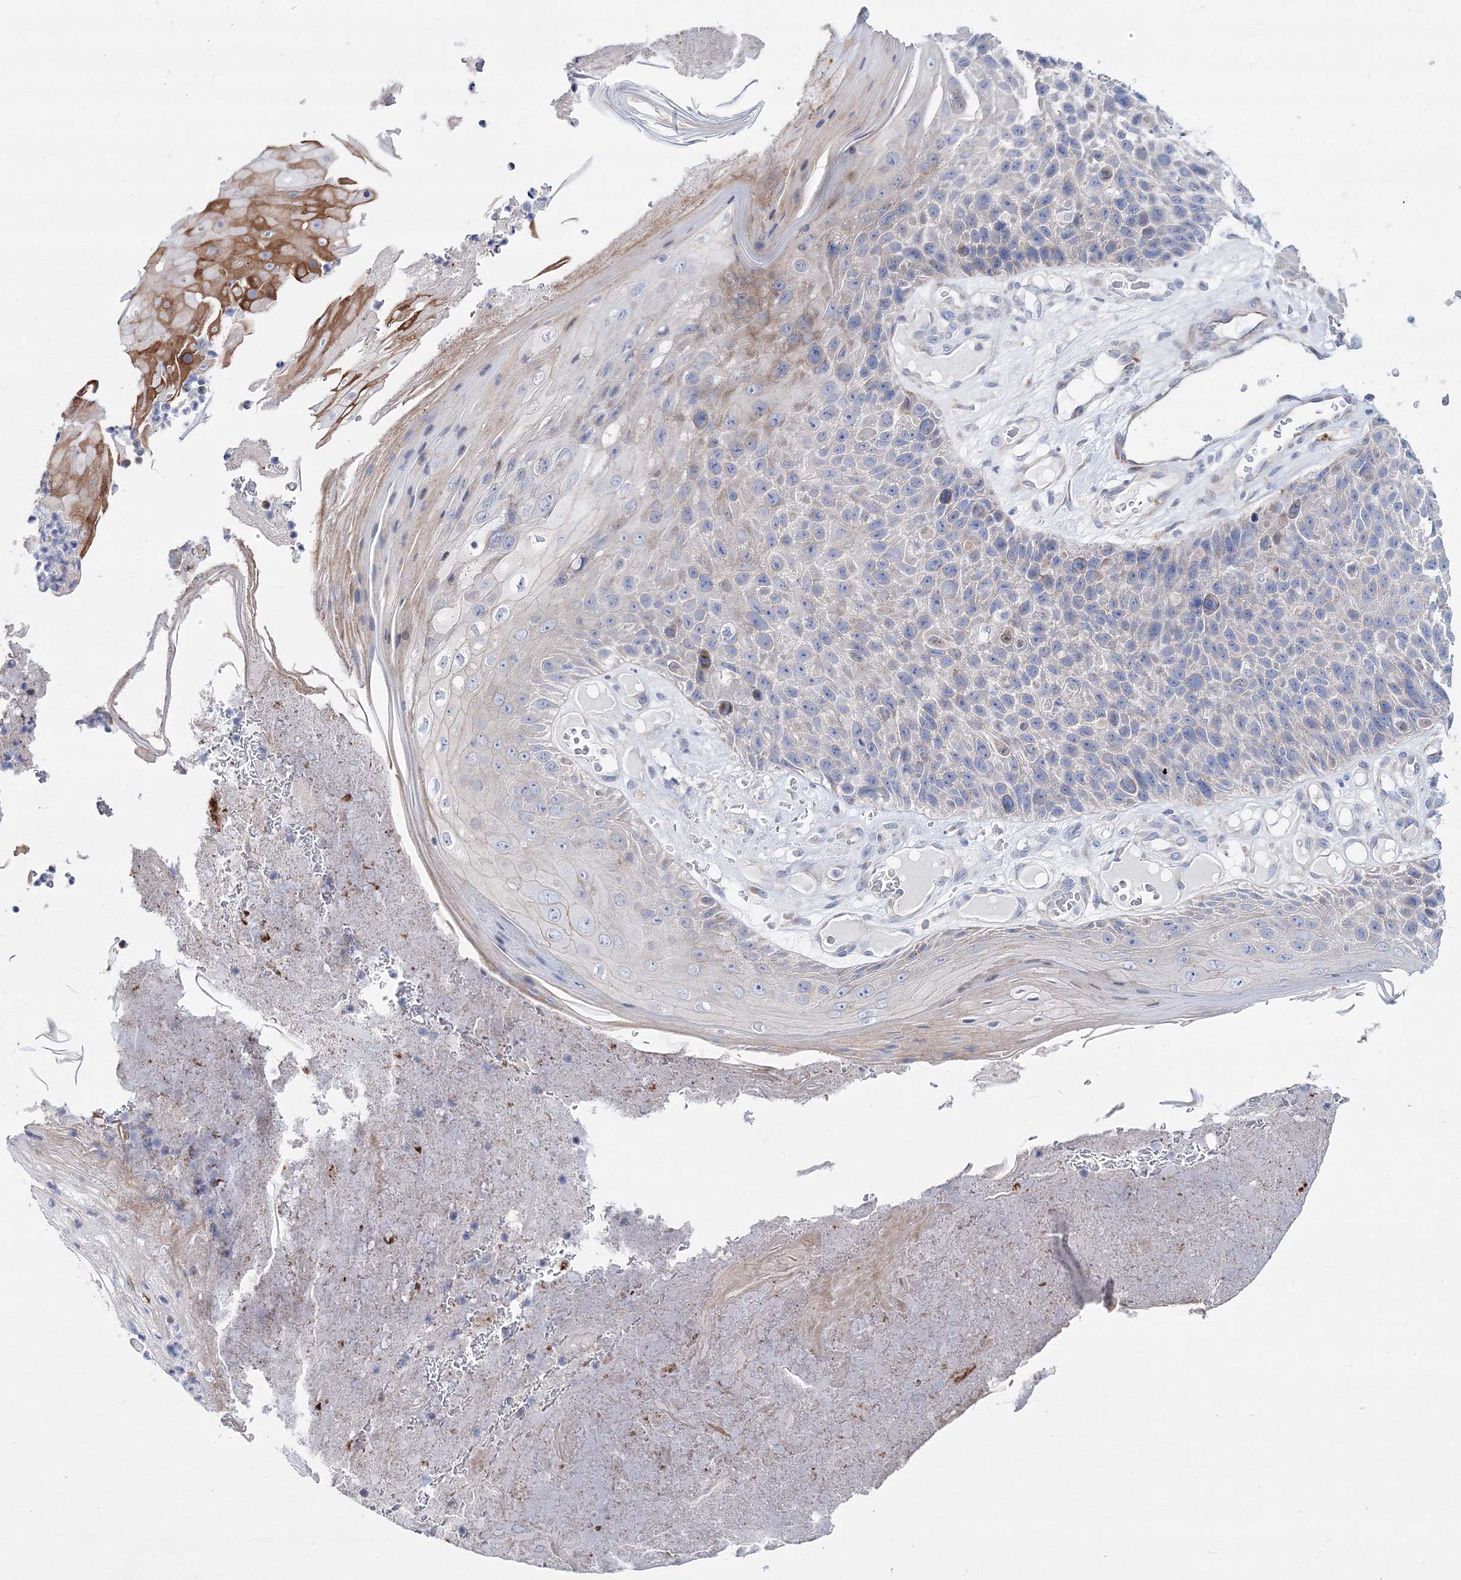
{"staining": {"intensity": "negative", "quantity": "none", "location": "none"}, "tissue": "skin cancer", "cell_type": "Tumor cells", "image_type": "cancer", "snomed": [{"axis": "morphology", "description": "Squamous cell carcinoma, NOS"}, {"axis": "topography", "description": "Skin"}], "caption": "Immunohistochemical staining of human skin cancer (squamous cell carcinoma) reveals no significant expression in tumor cells. (Brightfield microscopy of DAB immunohistochemistry at high magnification).", "gene": "ARHGAP32", "patient": {"sex": "female", "age": 88}}